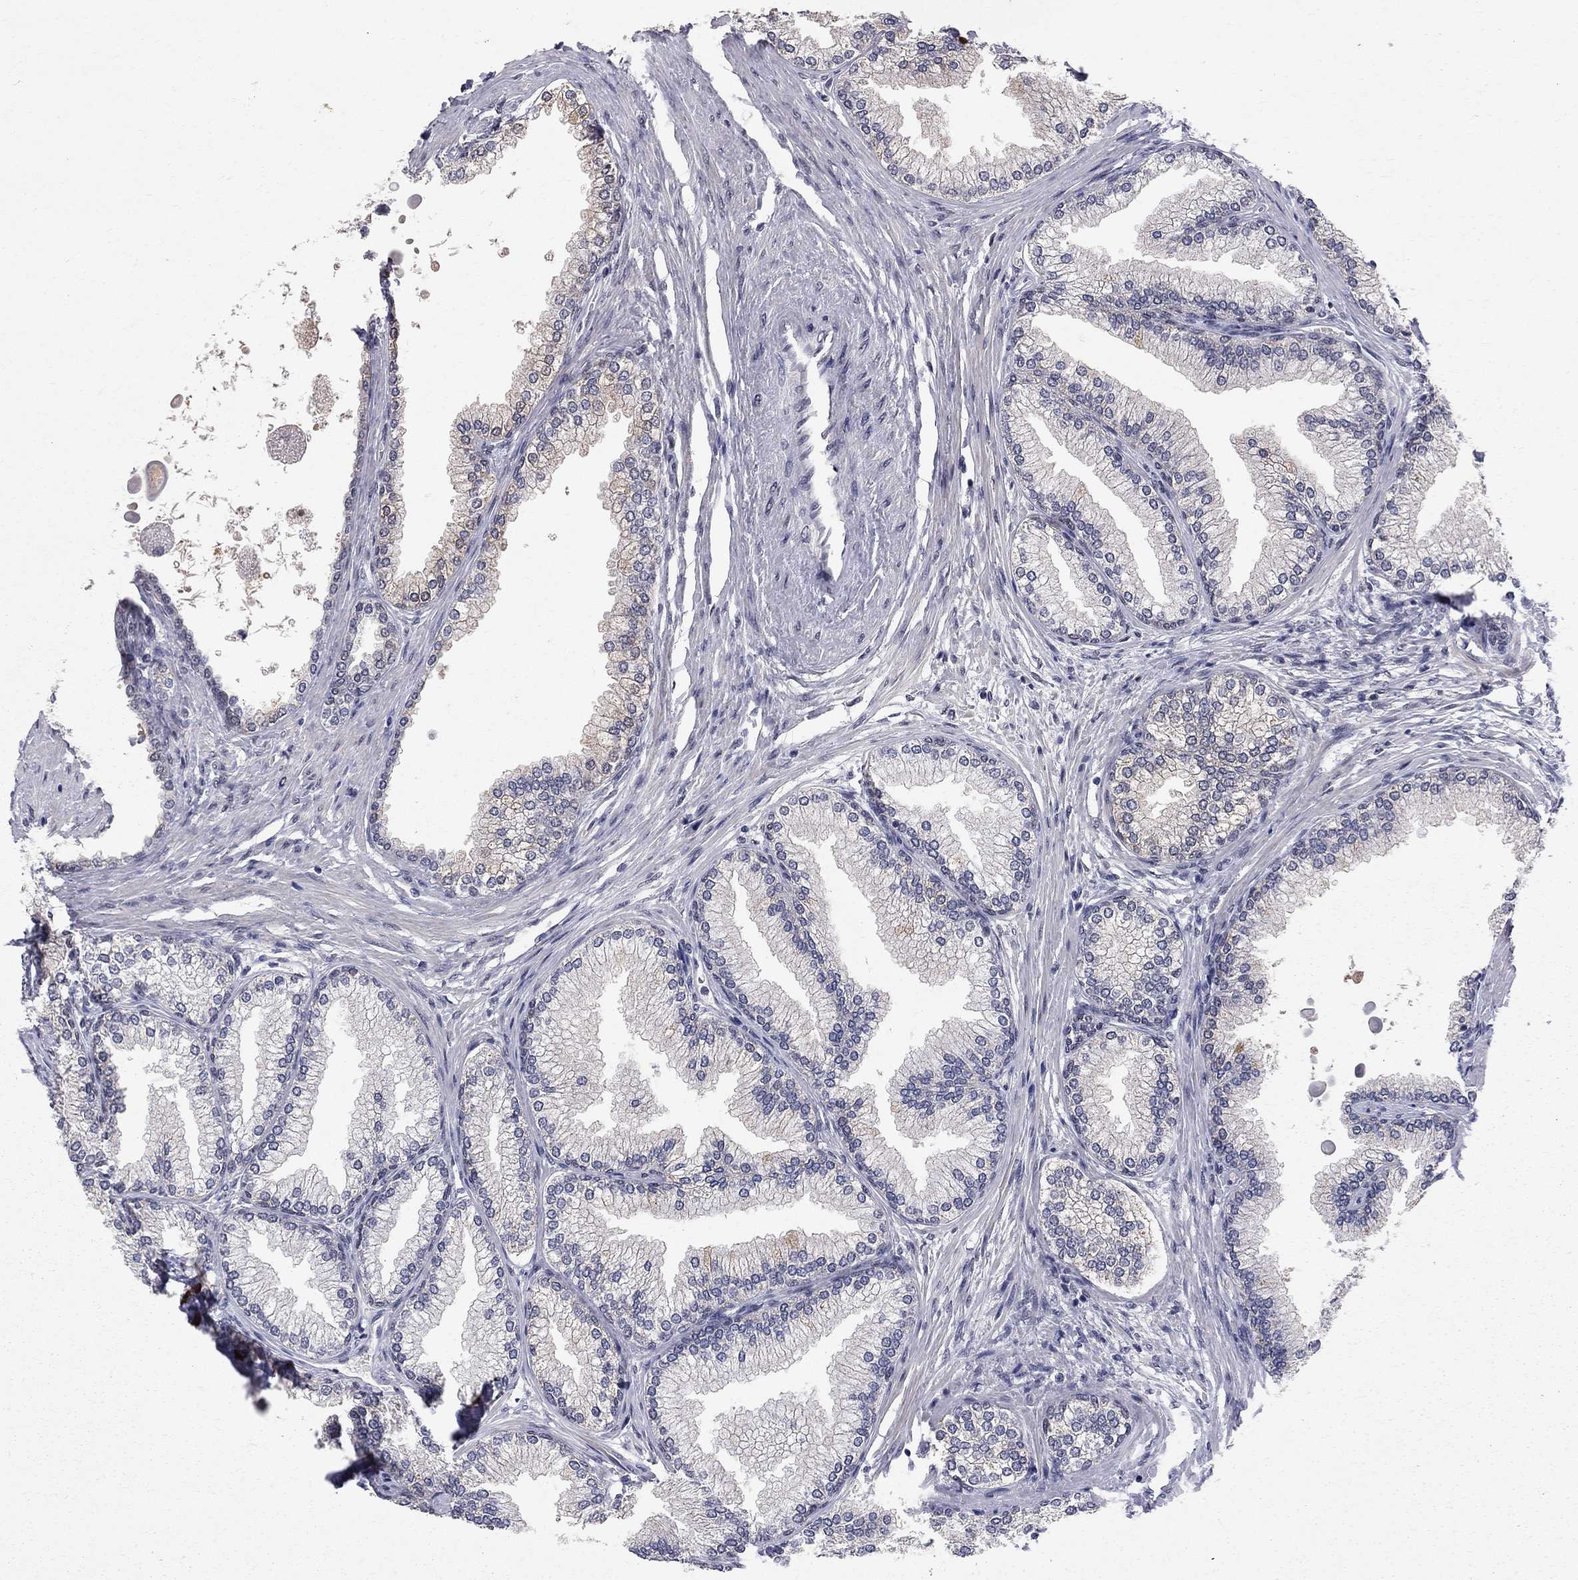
{"staining": {"intensity": "strong", "quantity": "<25%", "location": "nuclear"}, "tissue": "prostate", "cell_type": "Glandular cells", "image_type": "normal", "snomed": [{"axis": "morphology", "description": "Normal tissue, NOS"}, {"axis": "topography", "description": "Prostate"}], "caption": "Brown immunohistochemical staining in benign human prostate exhibits strong nuclear positivity in about <25% of glandular cells. Nuclei are stained in blue.", "gene": "SAP30L", "patient": {"sex": "male", "age": 72}}